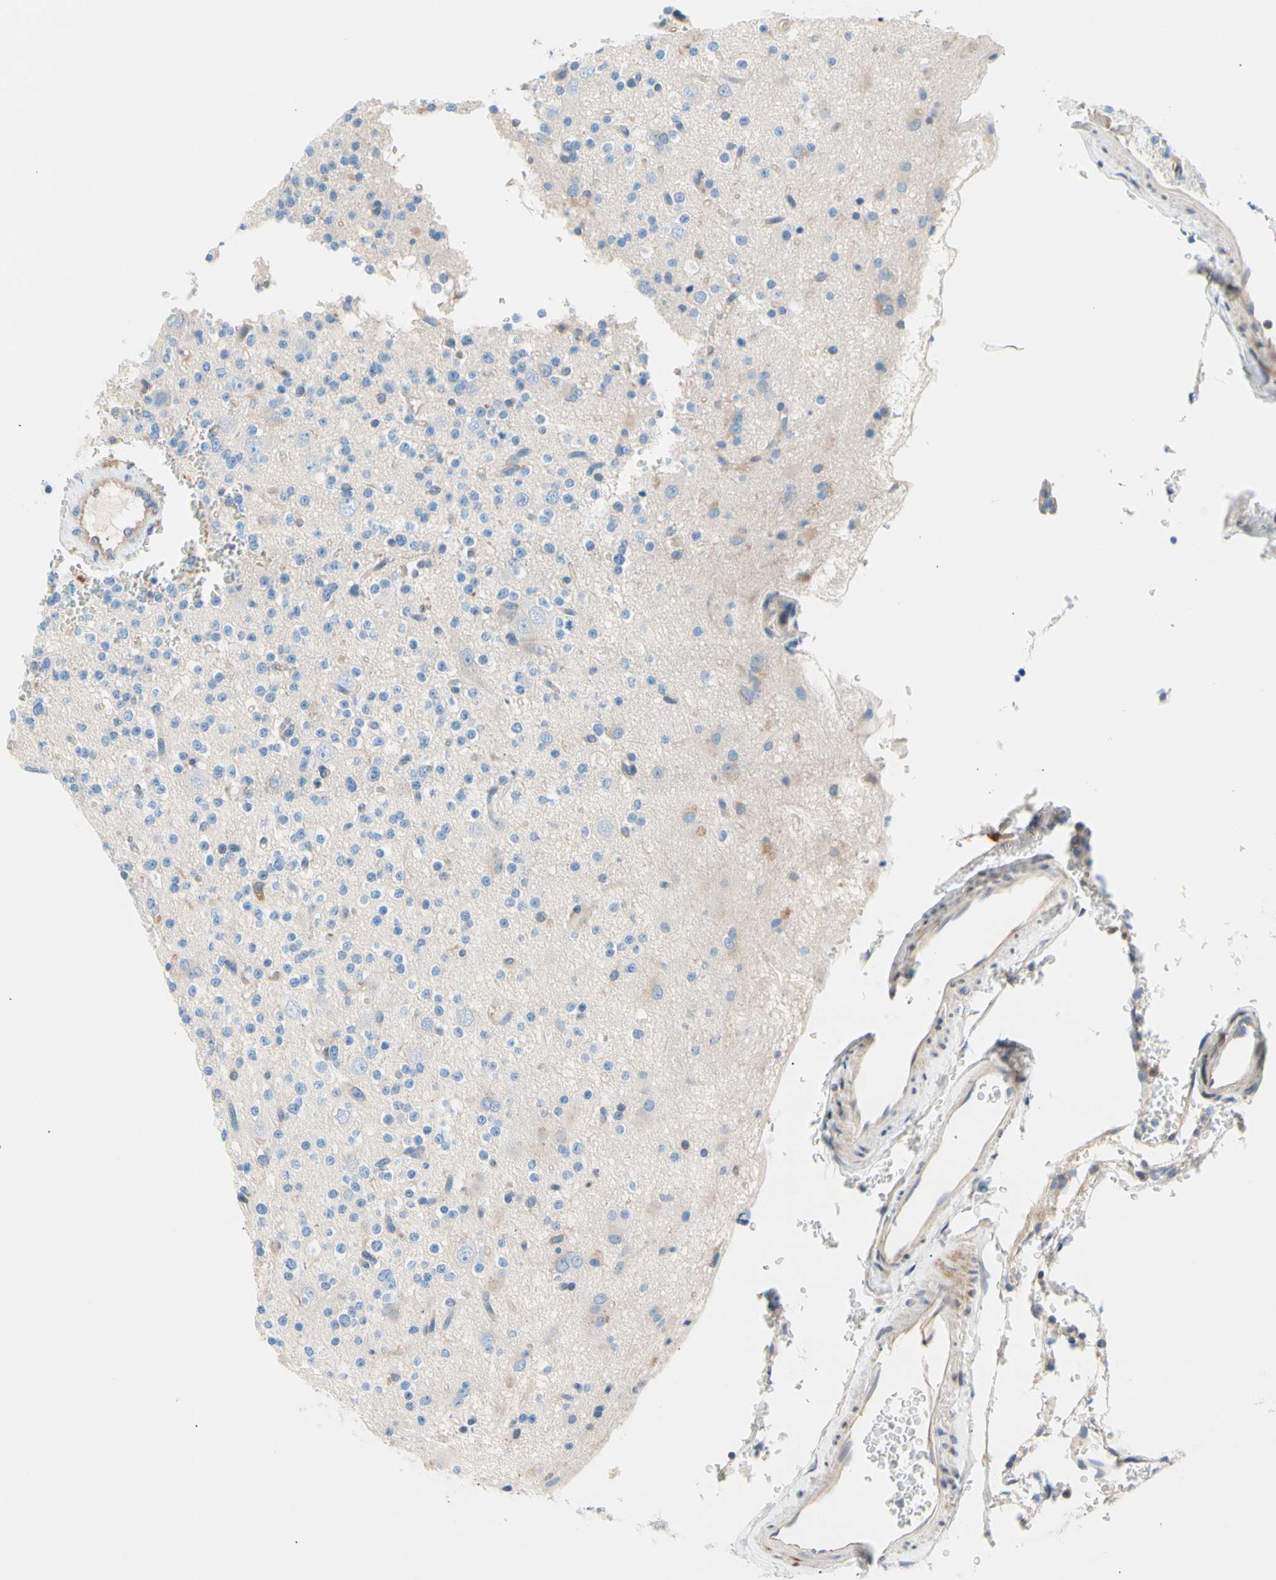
{"staining": {"intensity": "negative", "quantity": "none", "location": "none"}, "tissue": "glioma", "cell_type": "Tumor cells", "image_type": "cancer", "snomed": [{"axis": "morphology", "description": "Glioma, malignant, High grade"}, {"axis": "topography", "description": "Brain"}], "caption": "Immunohistochemistry (IHC) histopathology image of neoplastic tissue: human malignant glioma (high-grade) stained with DAB (3,3'-diaminobenzidine) reveals no significant protein positivity in tumor cells.", "gene": "MAP3K3", "patient": {"sex": "male", "age": 47}}